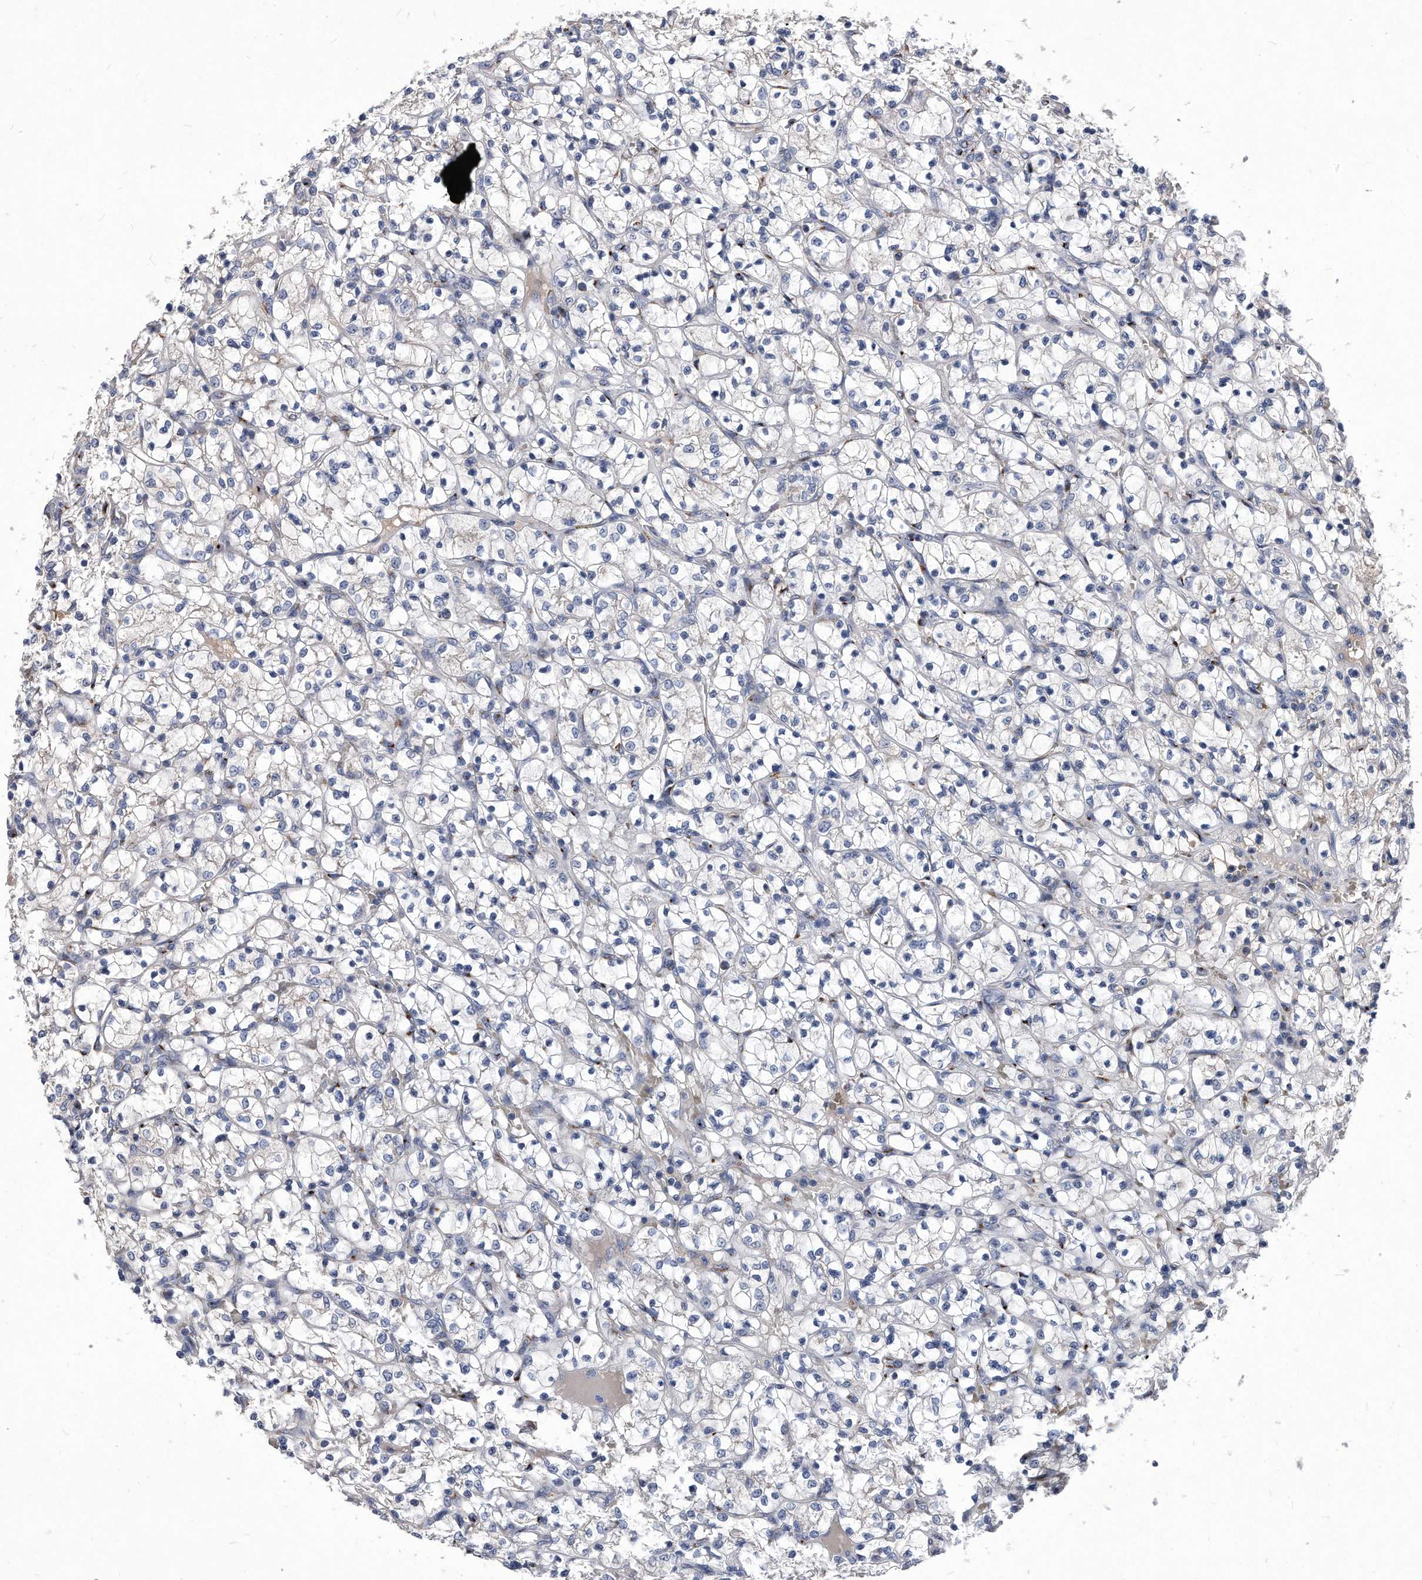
{"staining": {"intensity": "negative", "quantity": "none", "location": "none"}, "tissue": "renal cancer", "cell_type": "Tumor cells", "image_type": "cancer", "snomed": [{"axis": "morphology", "description": "Adenocarcinoma, NOS"}, {"axis": "topography", "description": "Kidney"}], "caption": "Immunohistochemistry histopathology image of neoplastic tissue: renal adenocarcinoma stained with DAB (3,3'-diaminobenzidine) exhibits no significant protein expression in tumor cells.", "gene": "MGAT4A", "patient": {"sex": "female", "age": 69}}